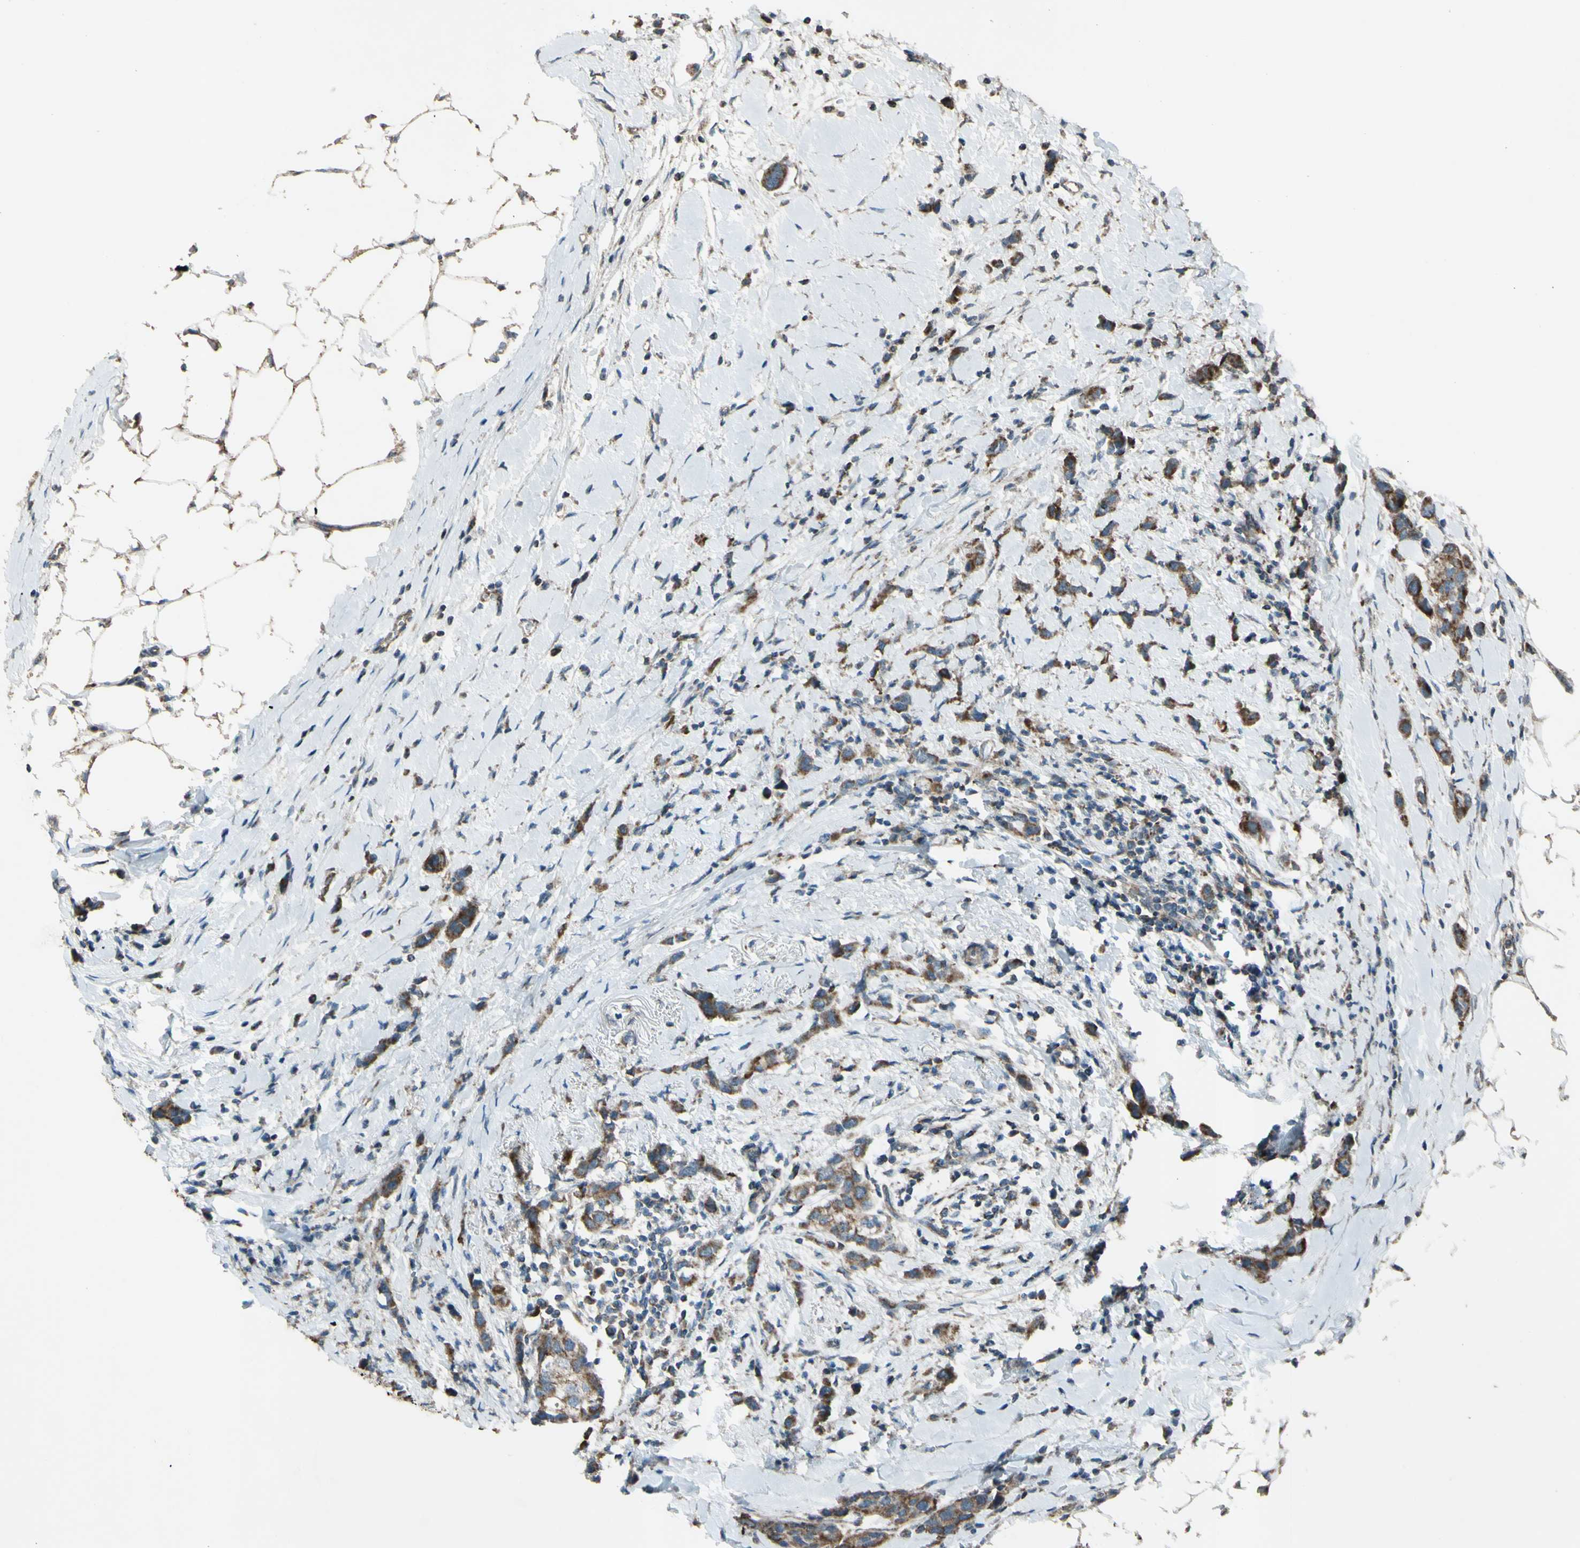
{"staining": {"intensity": "moderate", "quantity": ">75%", "location": "cytoplasmic/membranous"}, "tissue": "breast cancer", "cell_type": "Tumor cells", "image_type": "cancer", "snomed": [{"axis": "morphology", "description": "Normal tissue, NOS"}, {"axis": "morphology", "description": "Duct carcinoma"}, {"axis": "topography", "description": "Breast"}], "caption": "The photomicrograph demonstrates immunohistochemical staining of breast cancer. There is moderate cytoplasmic/membranous positivity is identified in about >75% of tumor cells.", "gene": "ACOT8", "patient": {"sex": "female", "age": 50}}